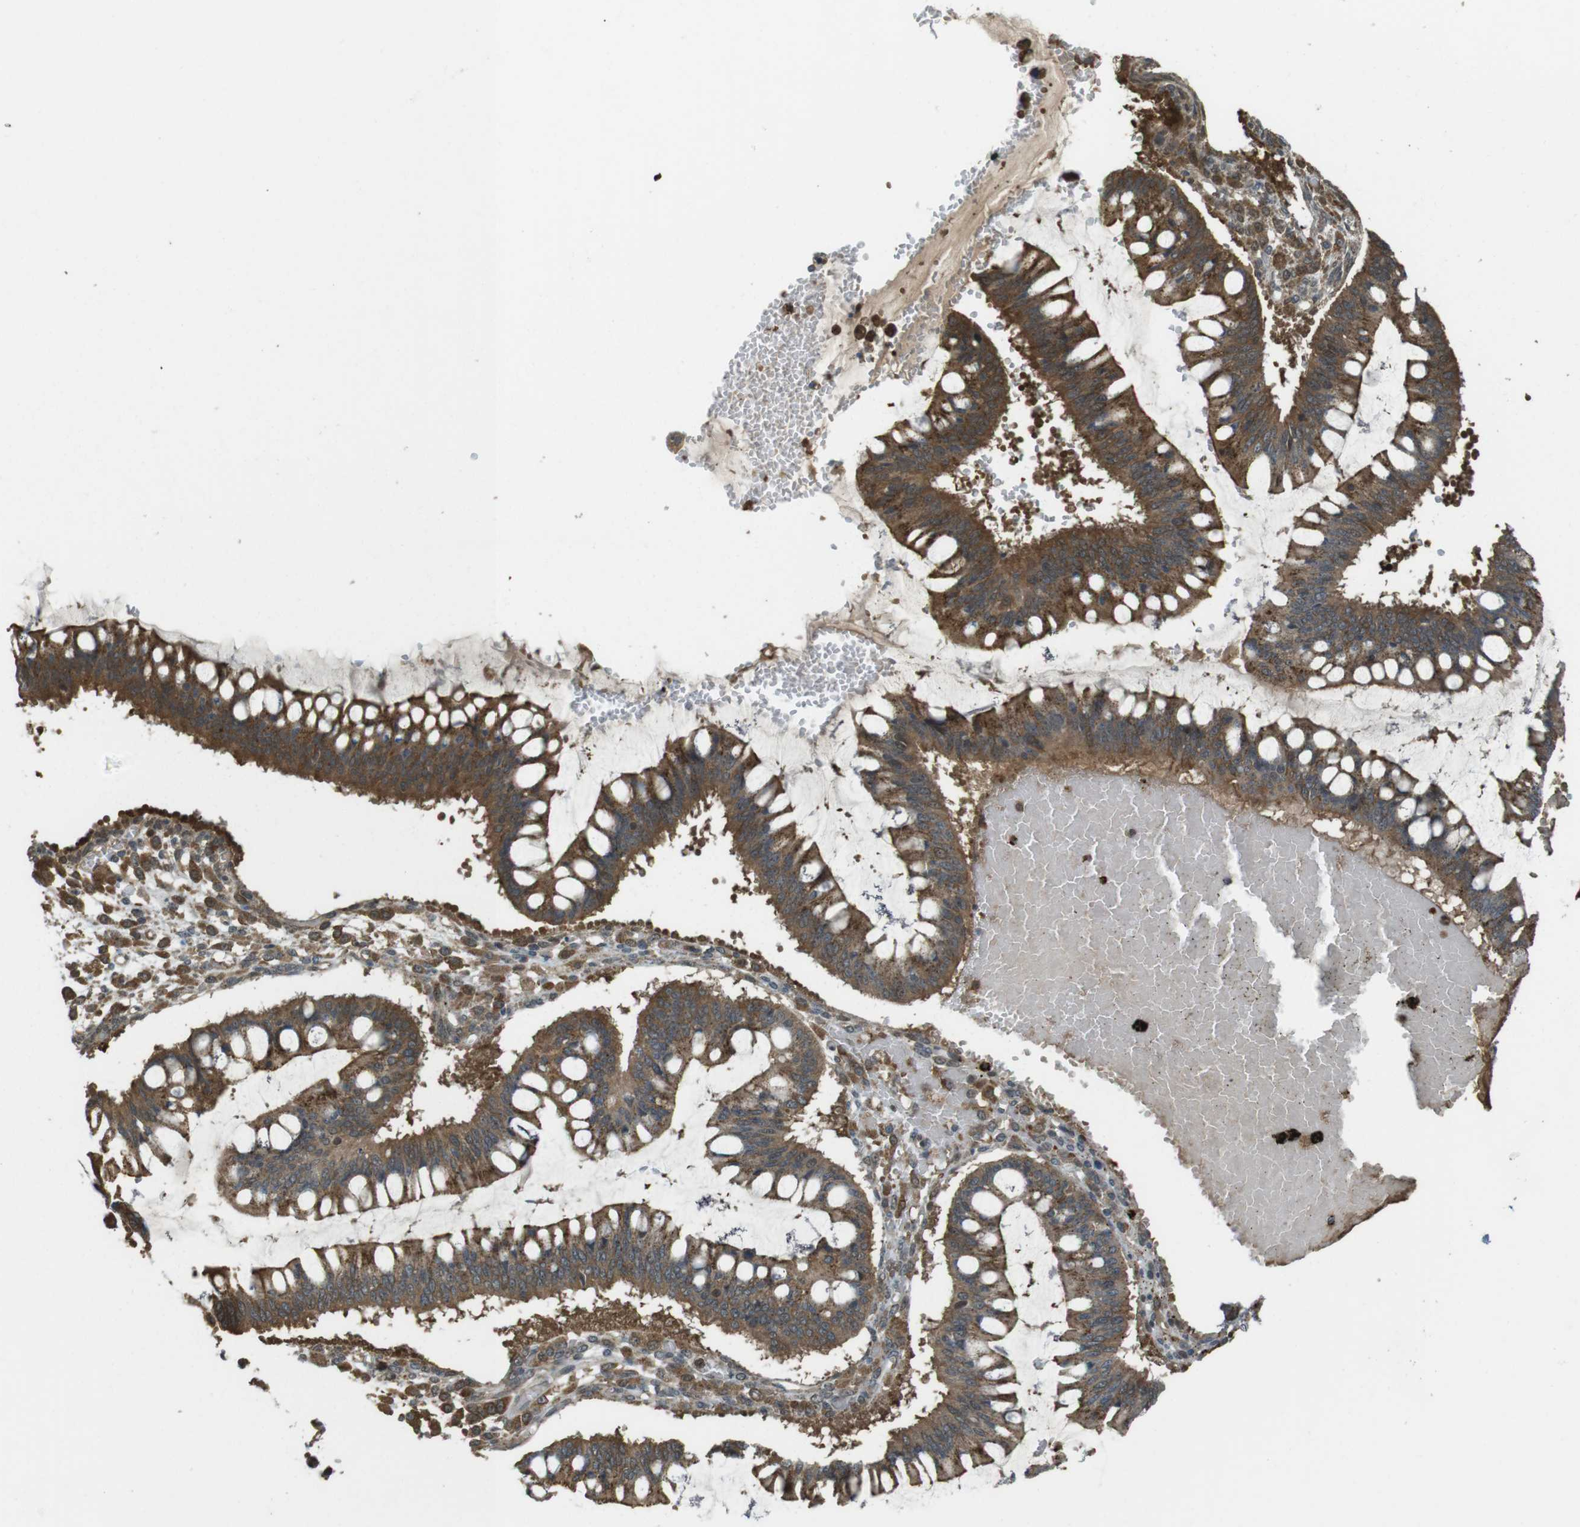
{"staining": {"intensity": "moderate", "quantity": ">75%", "location": "cytoplasmic/membranous"}, "tissue": "ovarian cancer", "cell_type": "Tumor cells", "image_type": "cancer", "snomed": [{"axis": "morphology", "description": "Cystadenocarcinoma, mucinous, NOS"}, {"axis": "topography", "description": "Ovary"}], "caption": "A high-resolution image shows immunohistochemistry (IHC) staining of mucinous cystadenocarcinoma (ovarian), which shows moderate cytoplasmic/membranous staining in approximately >75% of tumor cells.", "gene": "LRRC3B", "patient": {"sex": "female", "age": 73}}